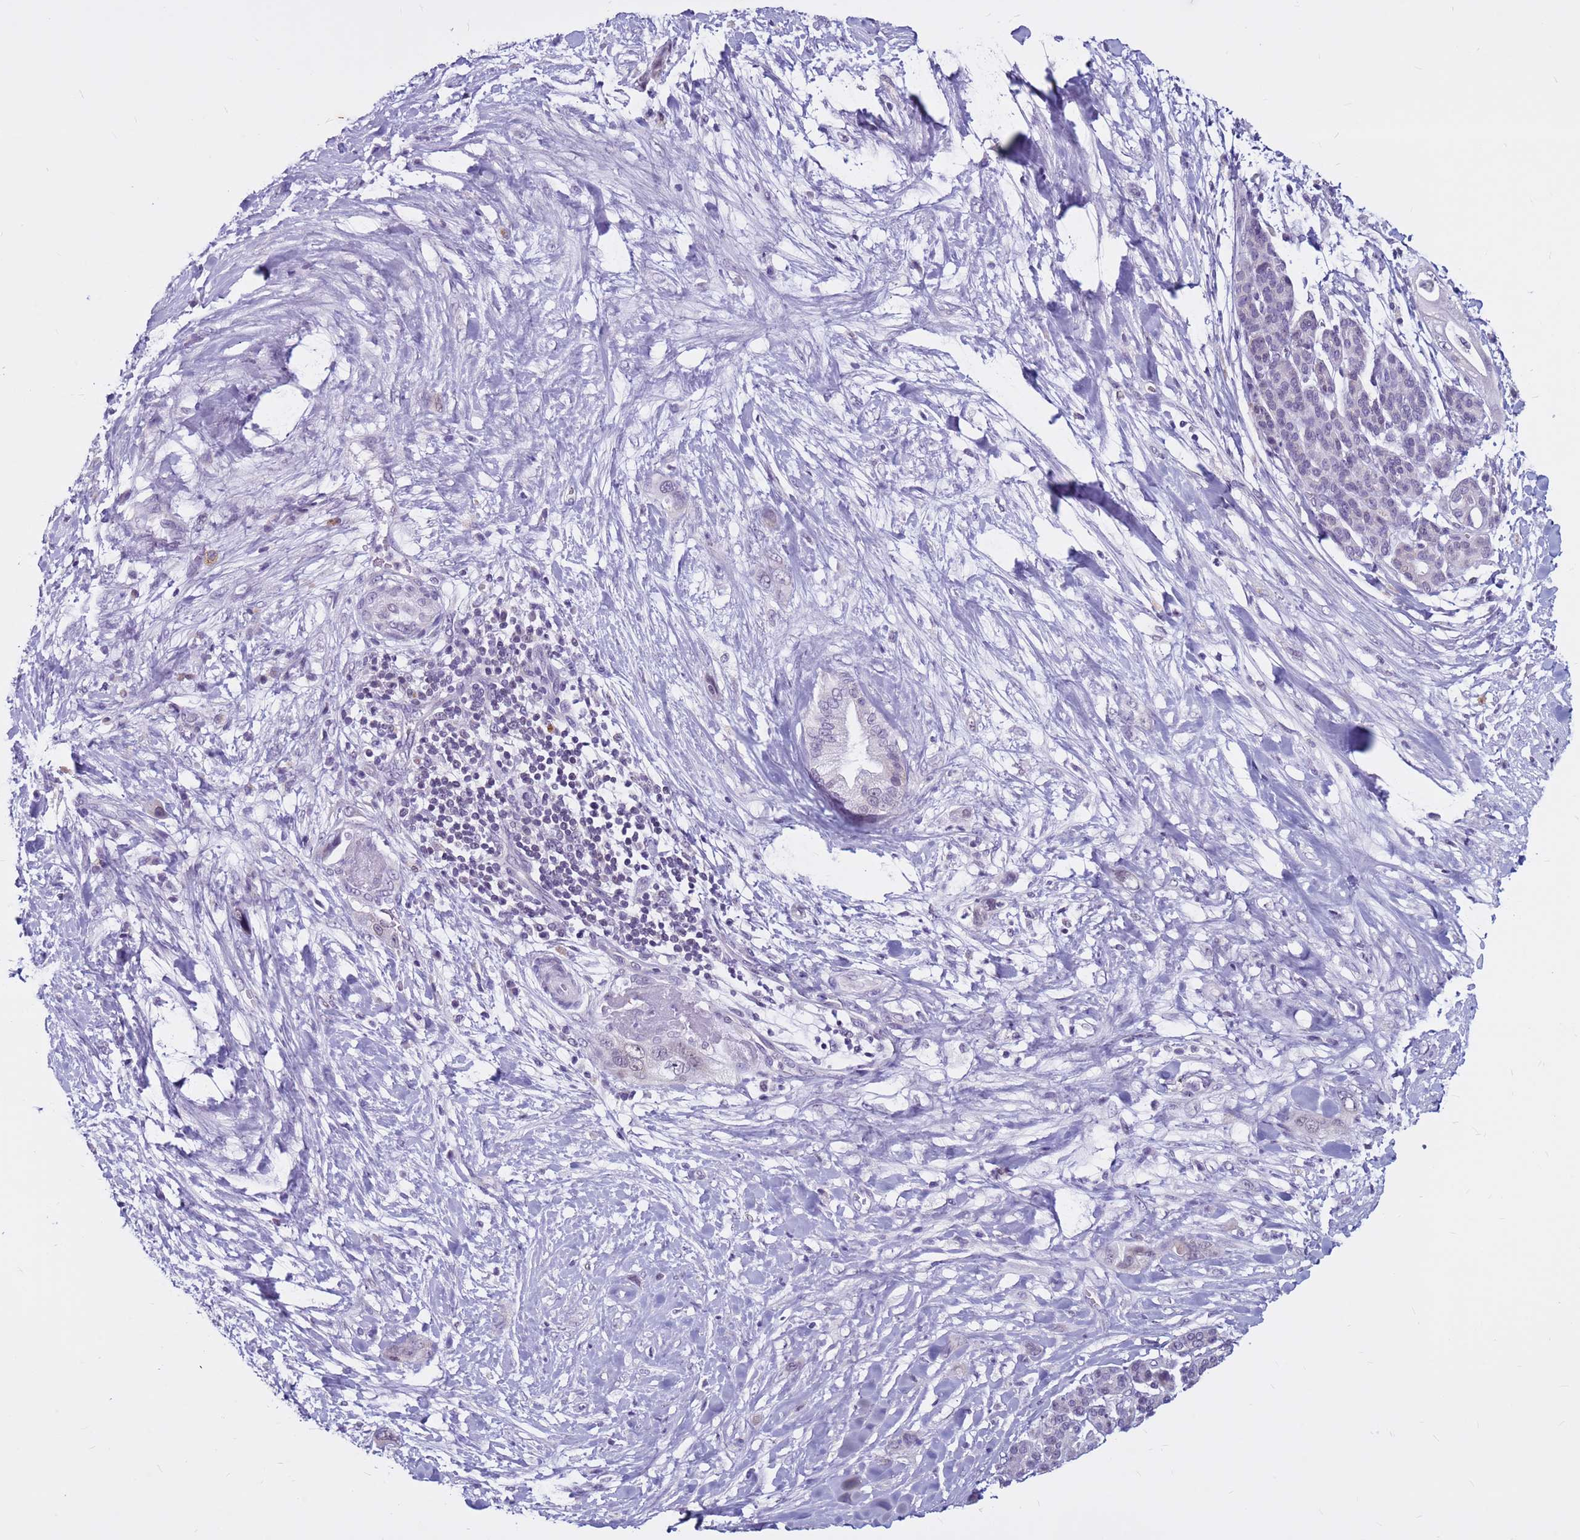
{"staining": {"intensity": "negative", "quantity": "none", "location": "none"}, "tissue": "pancreatic cancer", "cell_type": "Tumor cells", "image_type": "cancer", "snomed": [{"axis": "morphology", "description": "Adenocarcinoma, NOS"}, {"axis": "topography", "description": "Pancreas"}], "caption": "DAB immunohistochemical staining of human pancreatic cancer (adenocarcinoma) reveals no significant expression in tumor cells.", "gene": "CDK2AP2", "patient": {"sex": "male", "age": 59}}